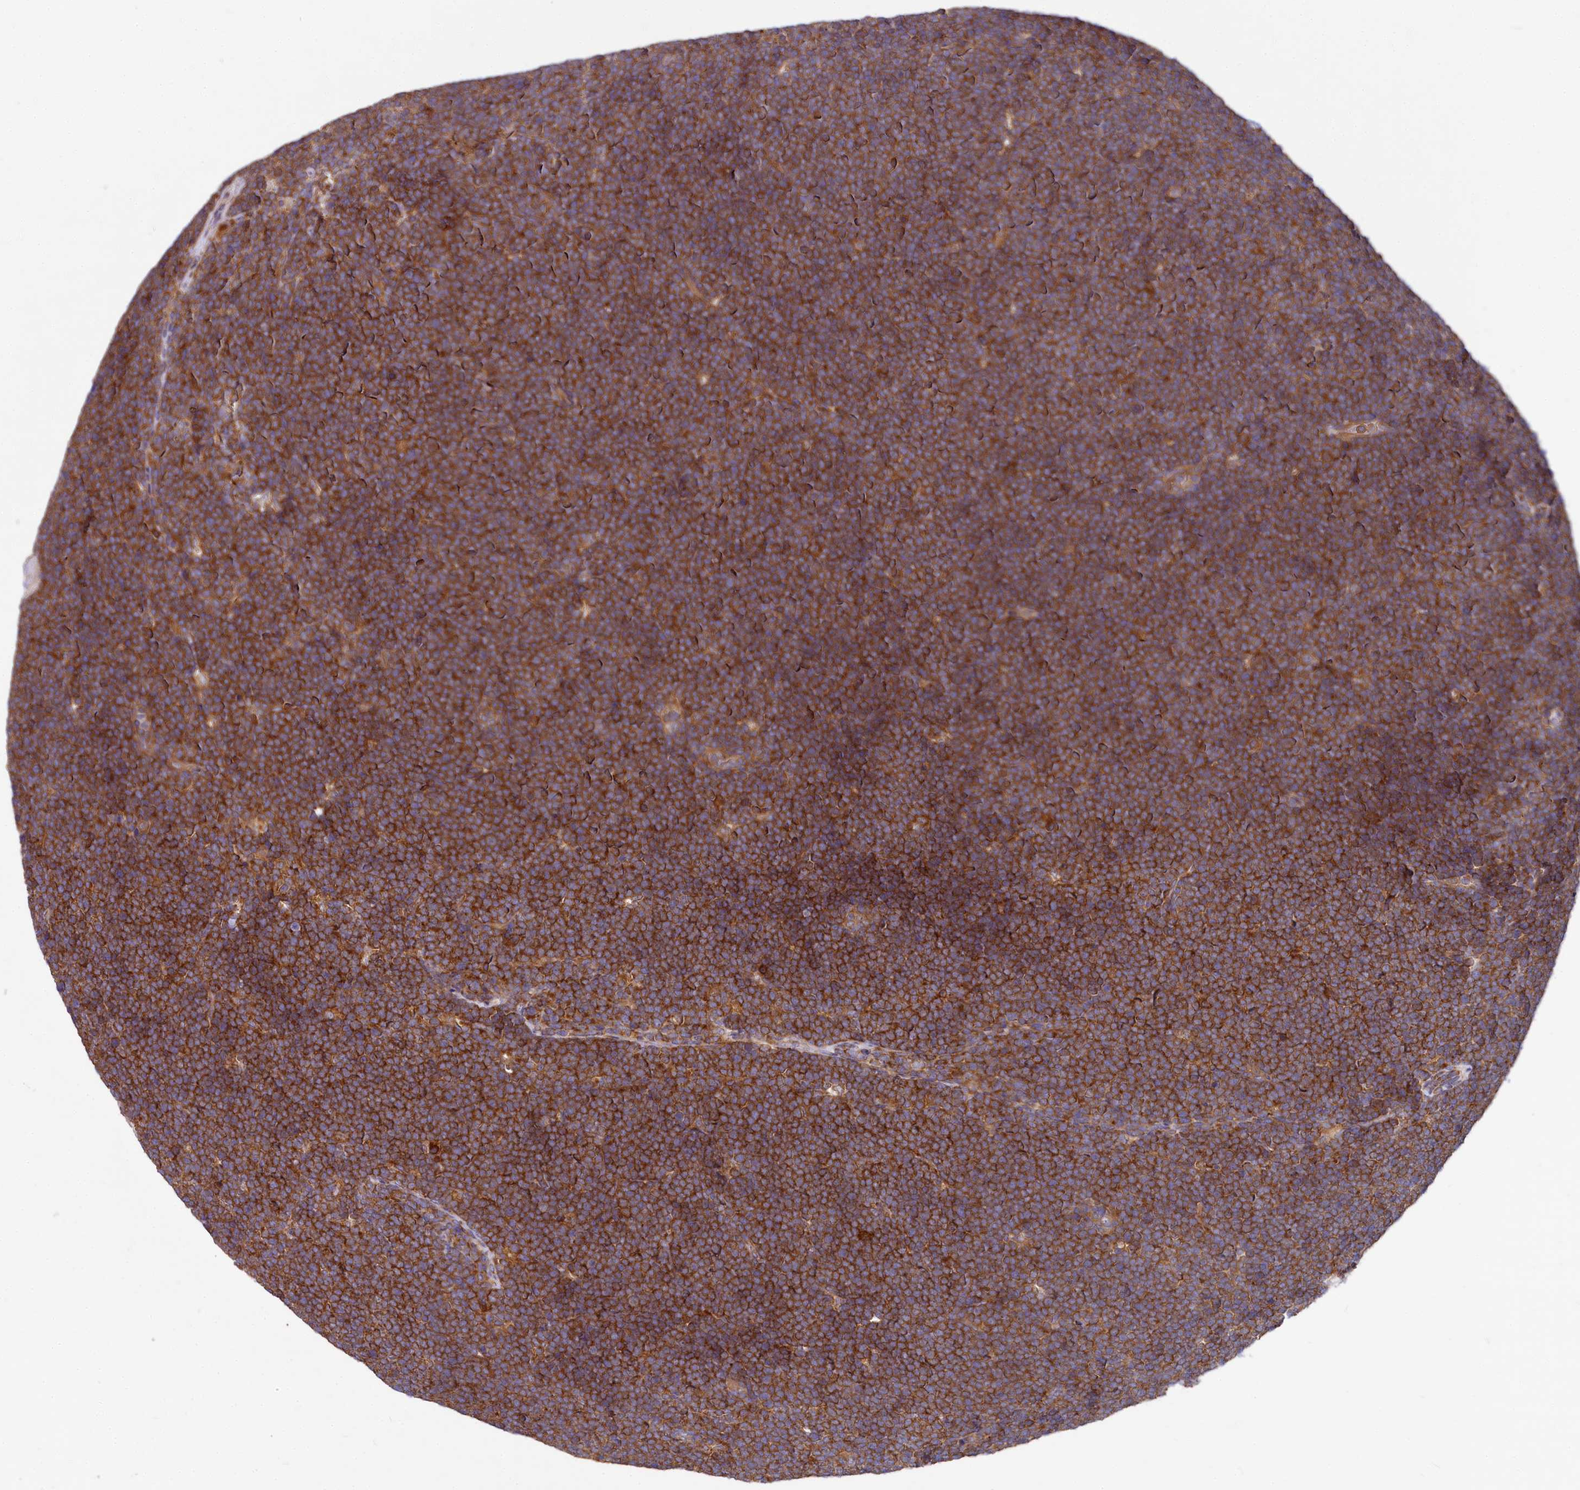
{"staining": {"intensity": "strong", "quantity": ">75%", "location": "cytoplasmic/membranous"}, "tissue": "lymphoma", "cell_type": "Tumor cells", "image_type": "cancer", "snomed": [{"axis": "morphology", "description": "Malignant lymphoma, non-Hodgkin's type, High grade"}, {"axis": "topography", "description": "Lymph node"}], "caption": "Immunohistochemistry image of neoplastic tissue: human lymphoma stained using immunohistochemistry (IHC) reveals high levels of strong protein expression localized specifically in the cytoplasmic/membranous of tumor cells, appearing as a cytoplasmic/membranous brown color.", "gene": "EIF2B2", "patient": {"sex": "male", "age": 13}}